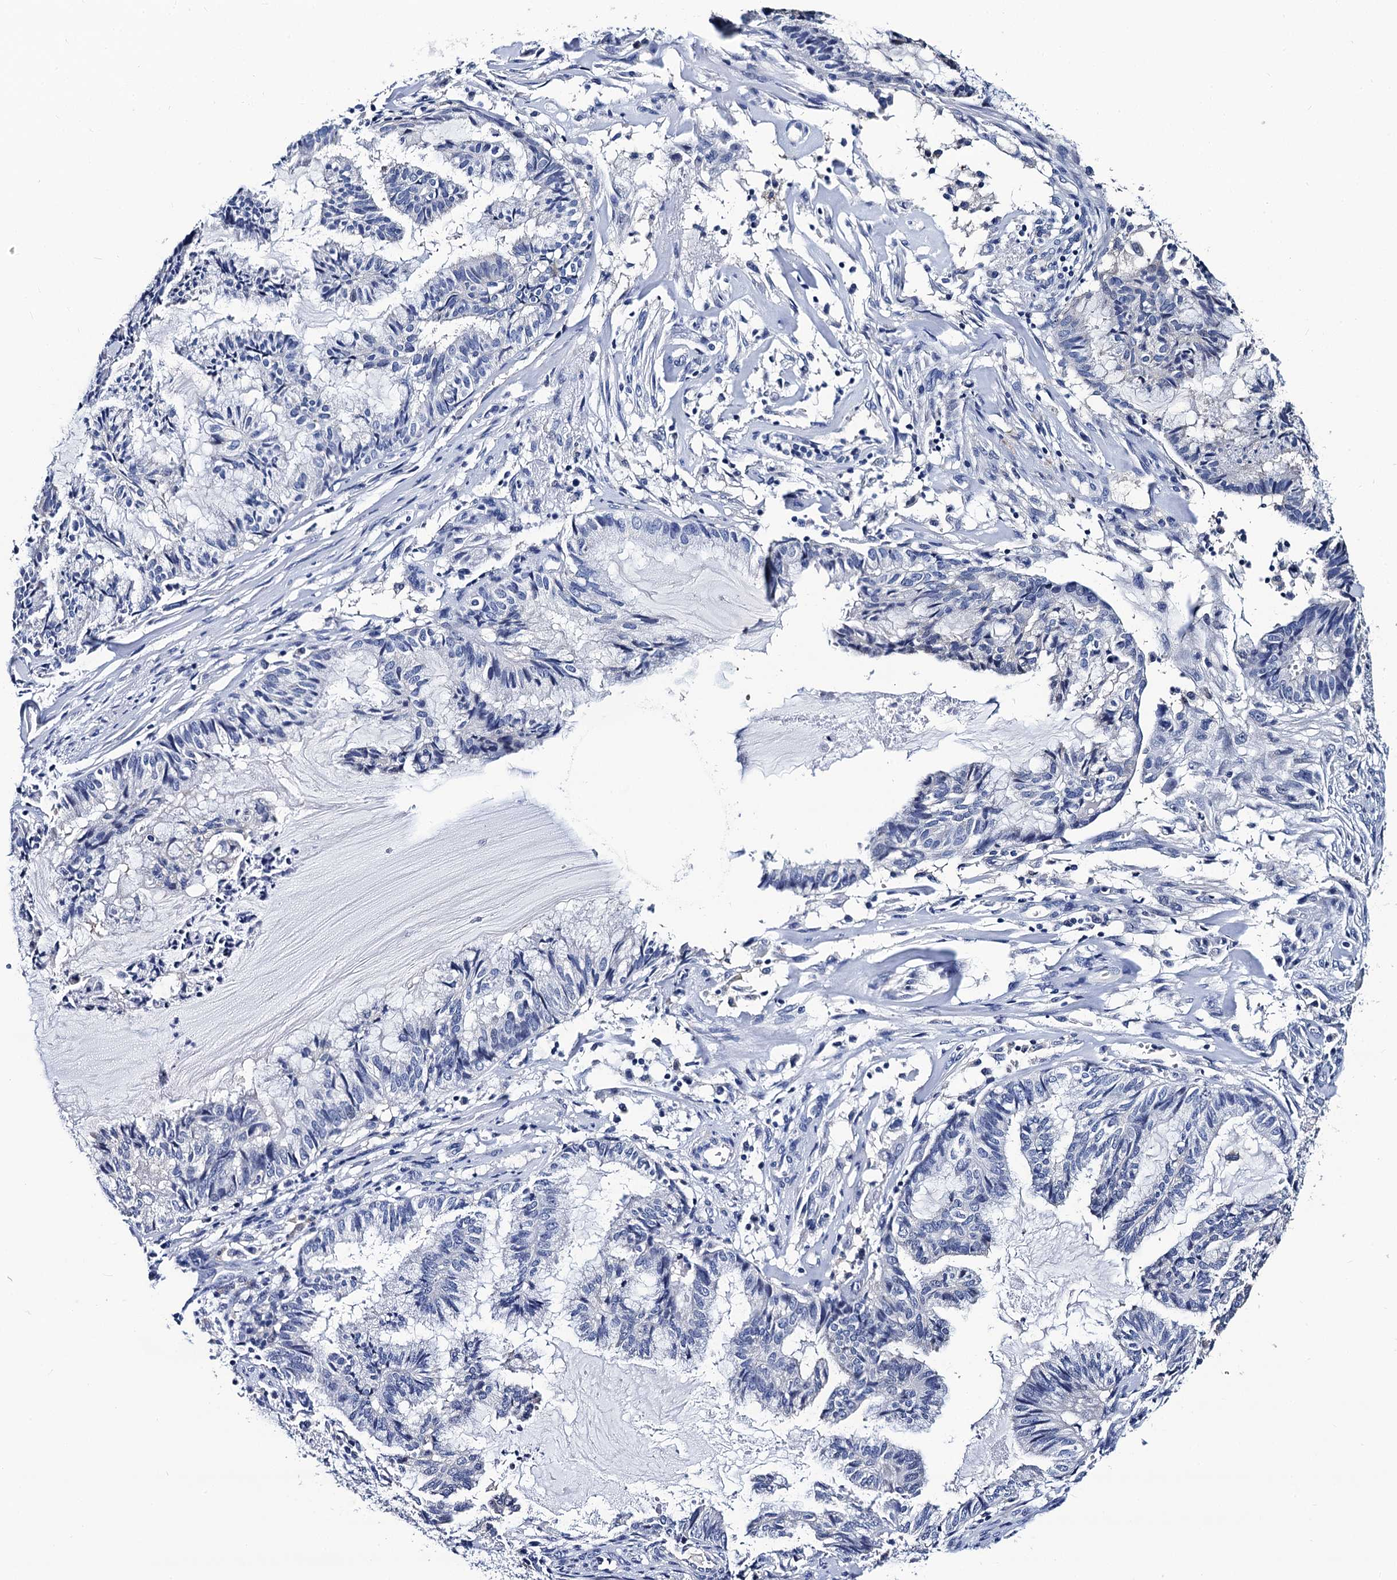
{"staining": {"intensity": "negative", "quantity": "none", "location": "none"}, "tissue": "endometrial cancer", "cell_type": "Tumor cells", "image_type": "cancer", "snomed": [{"axis": "morphology", "description": "Adenocarcinoma, NOS"}, {"axis": "topography", "description": "Endometrium"}], "caption": "High magnification brightfield microscopy of endometrial adenocarcinoma stained with DAB (3,3'-diaminobenzidine) (brown) and counterstained with hematoxylin (blue): tumor cells show no significant expression.", "gene": "LRRC30", "patient": {"sex": "female", "age": 86}}